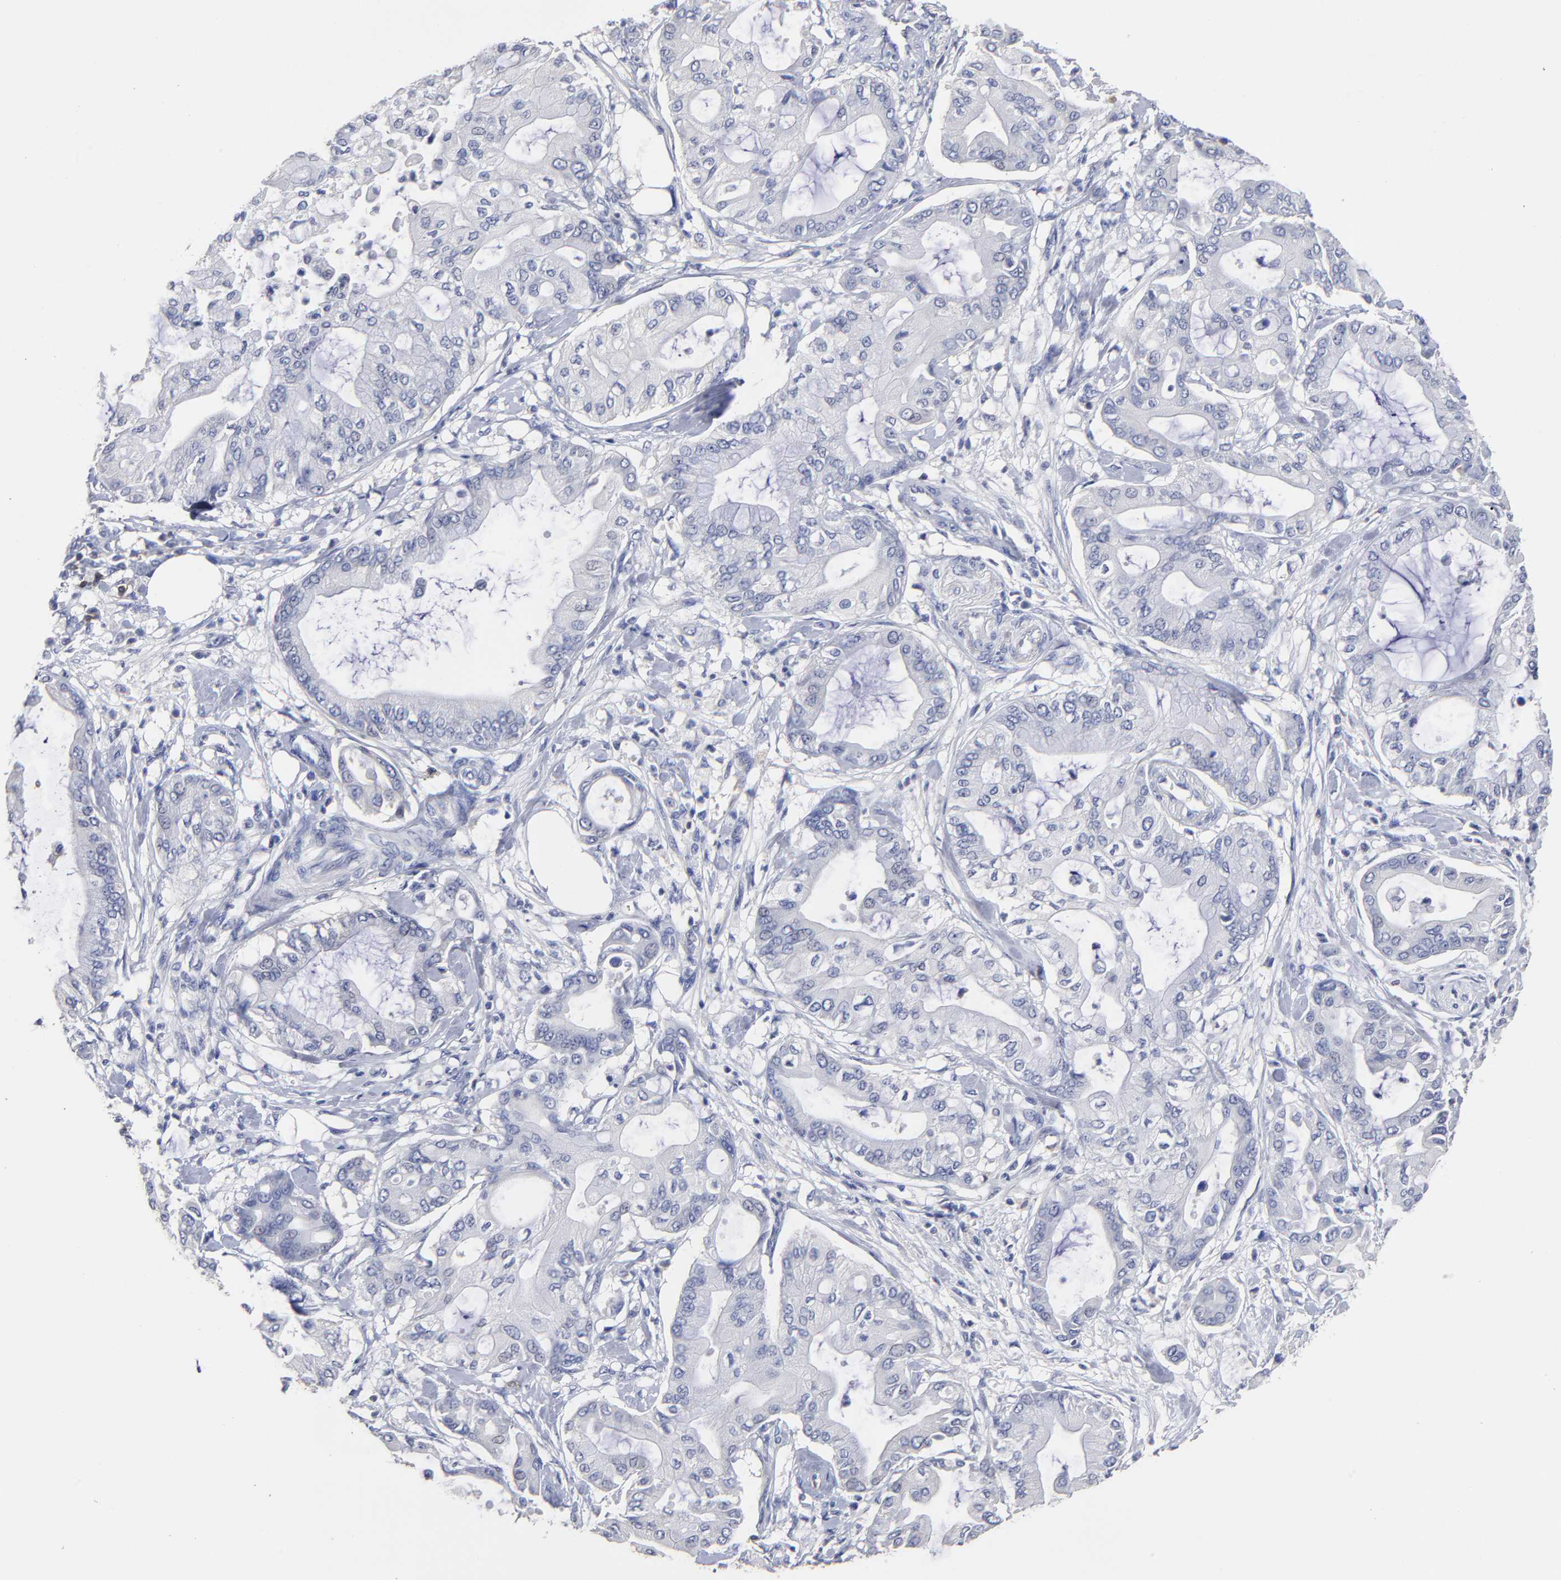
{"staining": {"intensity": "negative", "quantity": "none", "location": "none"}, "tissue": "pancreatic cancer", "cell_type": "Tumor cells", "image_type": "cancer", "snomed": [{"axis": "morphology", "description": "Adenocarcinoma, NOS"}, {"axis": "morphology", "description": "Adenocarcinoma, metastatic, NOS"}, {"axis": "topography", "description": "Lymph node"}, {"axis": "topography", "description": "Pancreas"}, {"axis": "topography", "description": "Duodenum"}], "caption": "A high-resolution micrograph shows immunohistochemistry (IHC) staining of metastatic adenocarcinoma (pancreatic), which shows no significant positivity in tumor cells.", "gene": "TRAT1", "patient": {"sex": "female", "age": 64}}